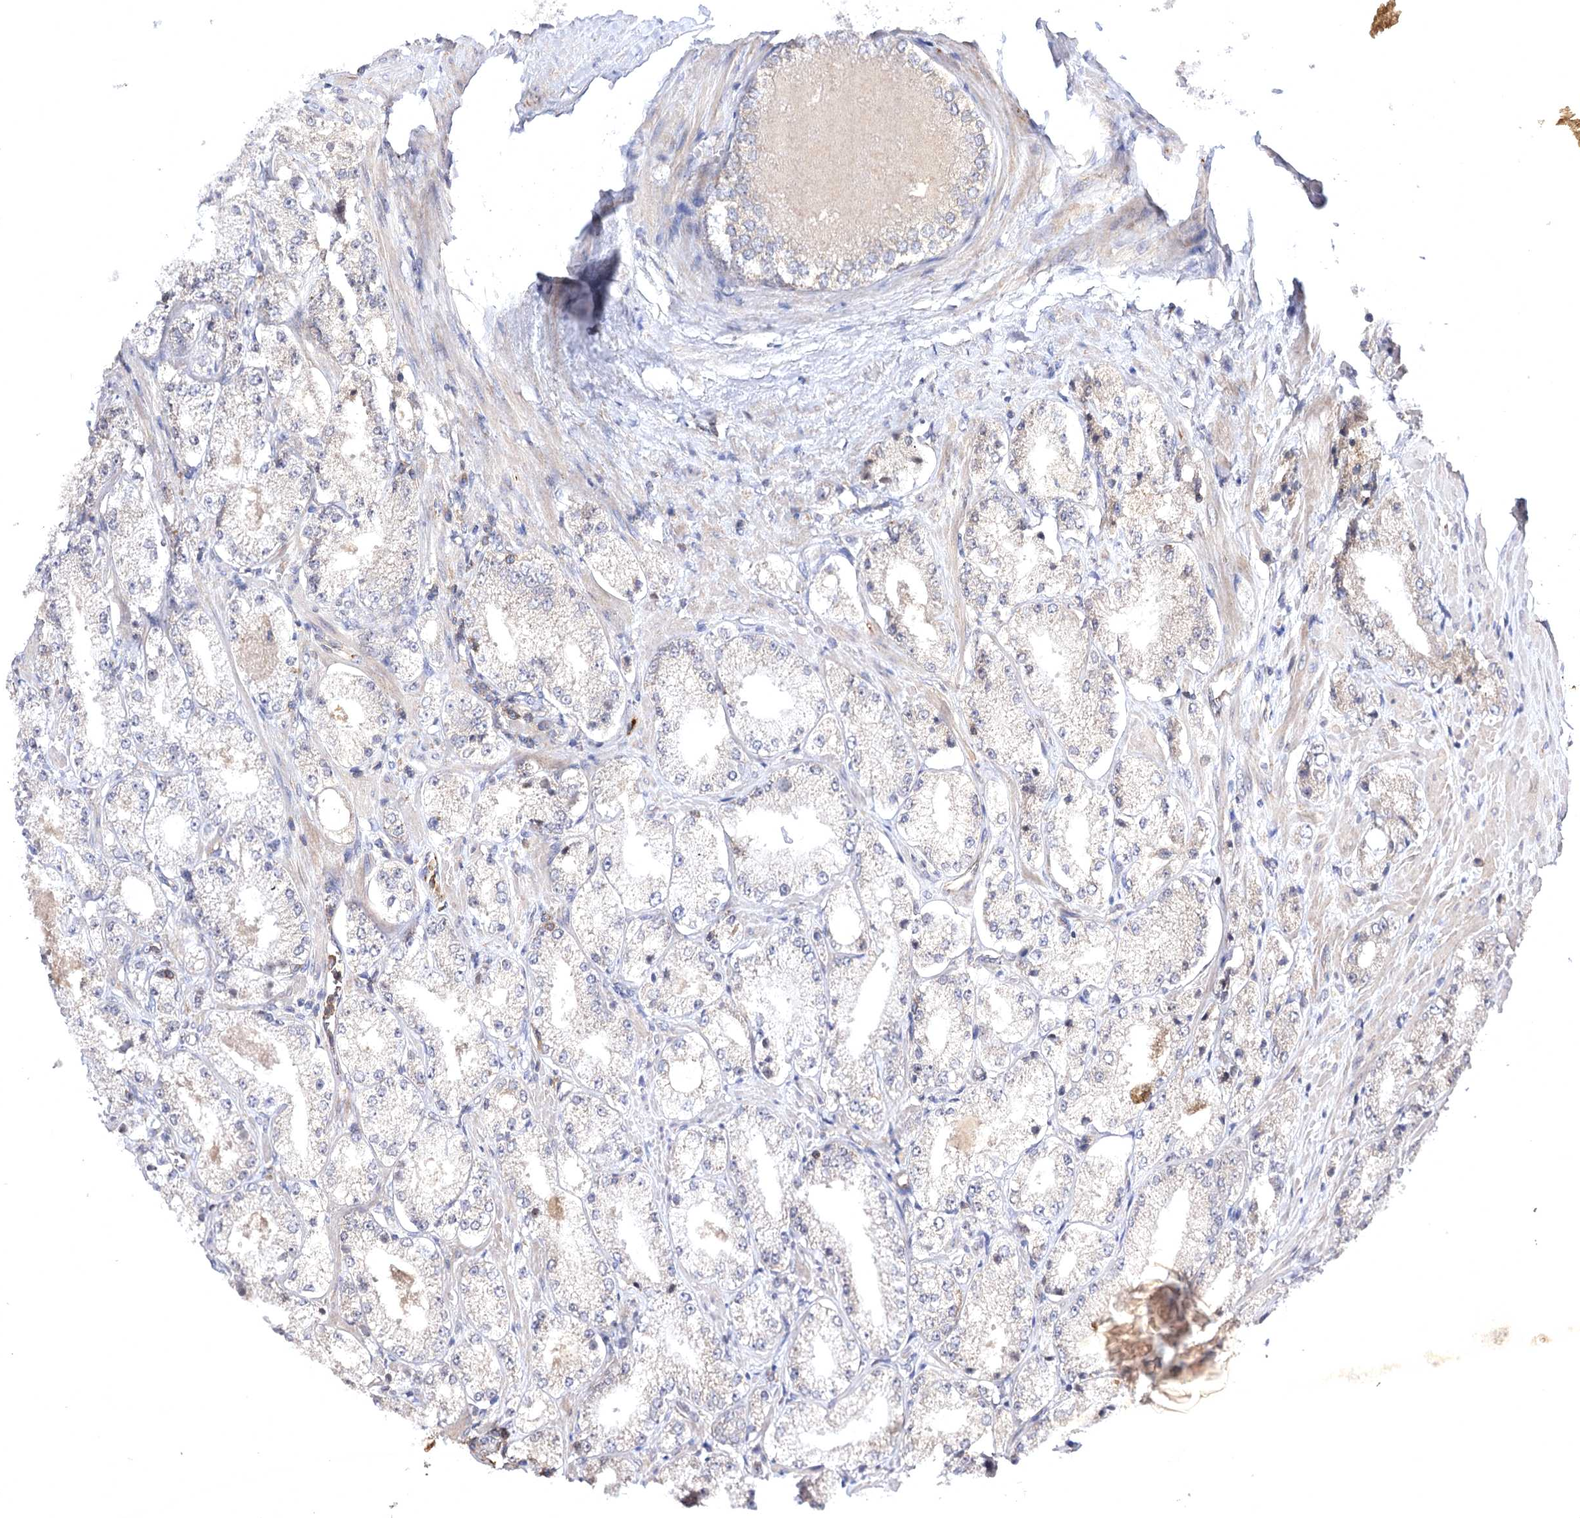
{"staining": {"intensity": "negative", "quantity": "none", "location": "none"}, "tissue": "prostate cancer", "cell_type": "Tumor cells", "image_type": "cancer", "snomed": [{"axis": "morphology", "description": "Adenocarcinoma, Low grade"}, {"axis": "topography", "description": "Prostate"}], "caption": "Immunohistochemistry of human prostate adenocarcinoma (low-grade) shows no staining in tumor cells. Nuclei are stained in blue.", "gene": "BCR", "patient": {"sex": "male", "age": 69}}